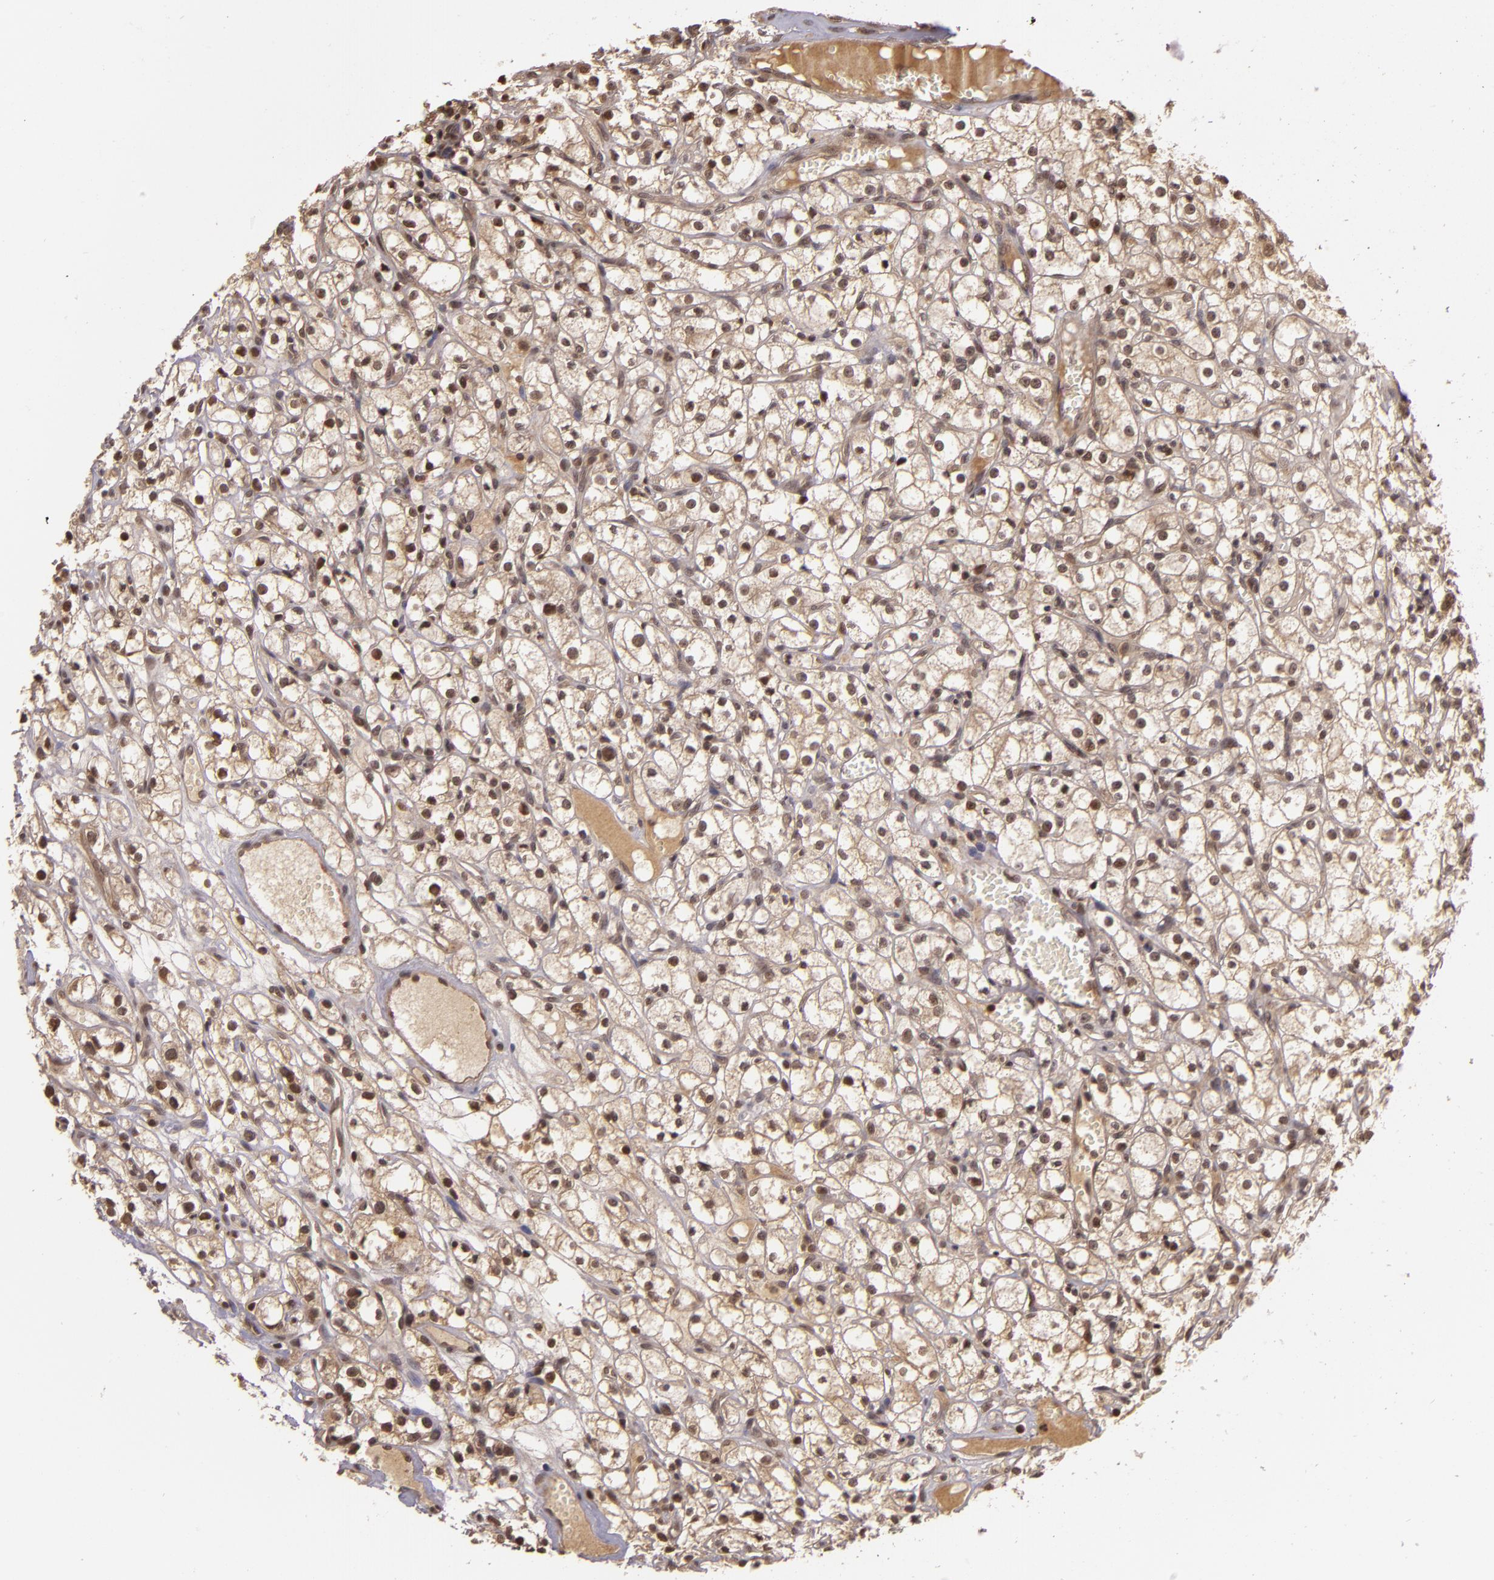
{"staining": {"intensity": "weak", "quantity": "25%-75%", "location": "nuclear"}, "tissue": "renal cancer", "cell_type": "Tumor cells", "image_type": "cancer", "snomed": [{"axis": "morphology", "description": "Adenocarcinoma, NOS"}, {"axis": "topography", "description": "Kidney"}], "caption": "Immunohistochemical staining of adenocarcinoma (renal) demonstrates low levels of weak nuclear protein staining in about 25%-75% of tumor cells.", "gene": "TXNRD2", "patient": {"sex": "male", "age": 61}}